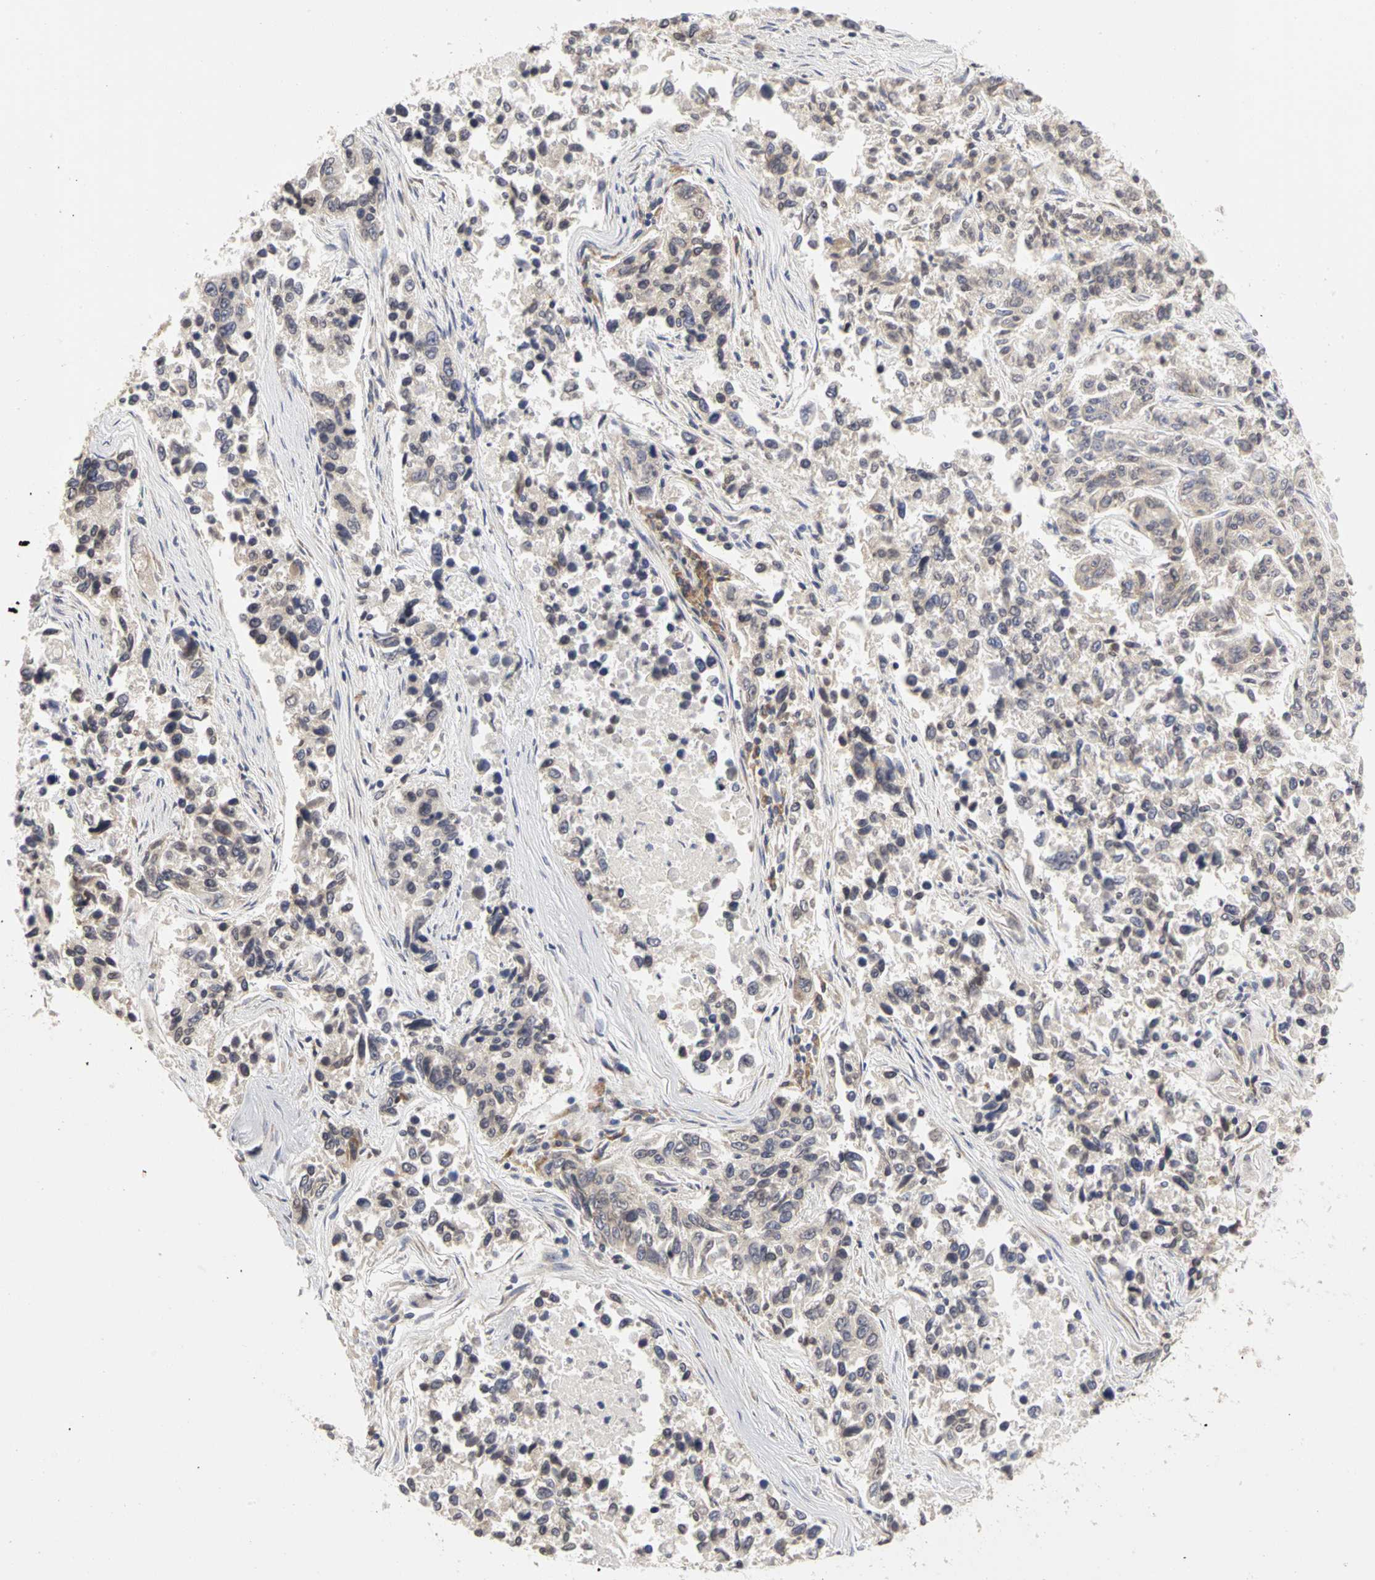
{"staining": {"intensity": "weak", "quantity": "<25%", "location": "cytoplasmic/membranous"}, "tissue": "lung cancer", "cell_type": "Tumor cells", "image_type": "cancer", "snomed": [{"axis": "morphology", "description": "Adenocarcinoma, NOS"}, {"axis": "topography", "description": "Lung"}], "caption": "Adenocarcinoma (lung) was stained to show a protein in brown. There is no significant positivity in tumor cells.", "gene": "IRAK1", "patient": {"sex": "male", "age": 84}}